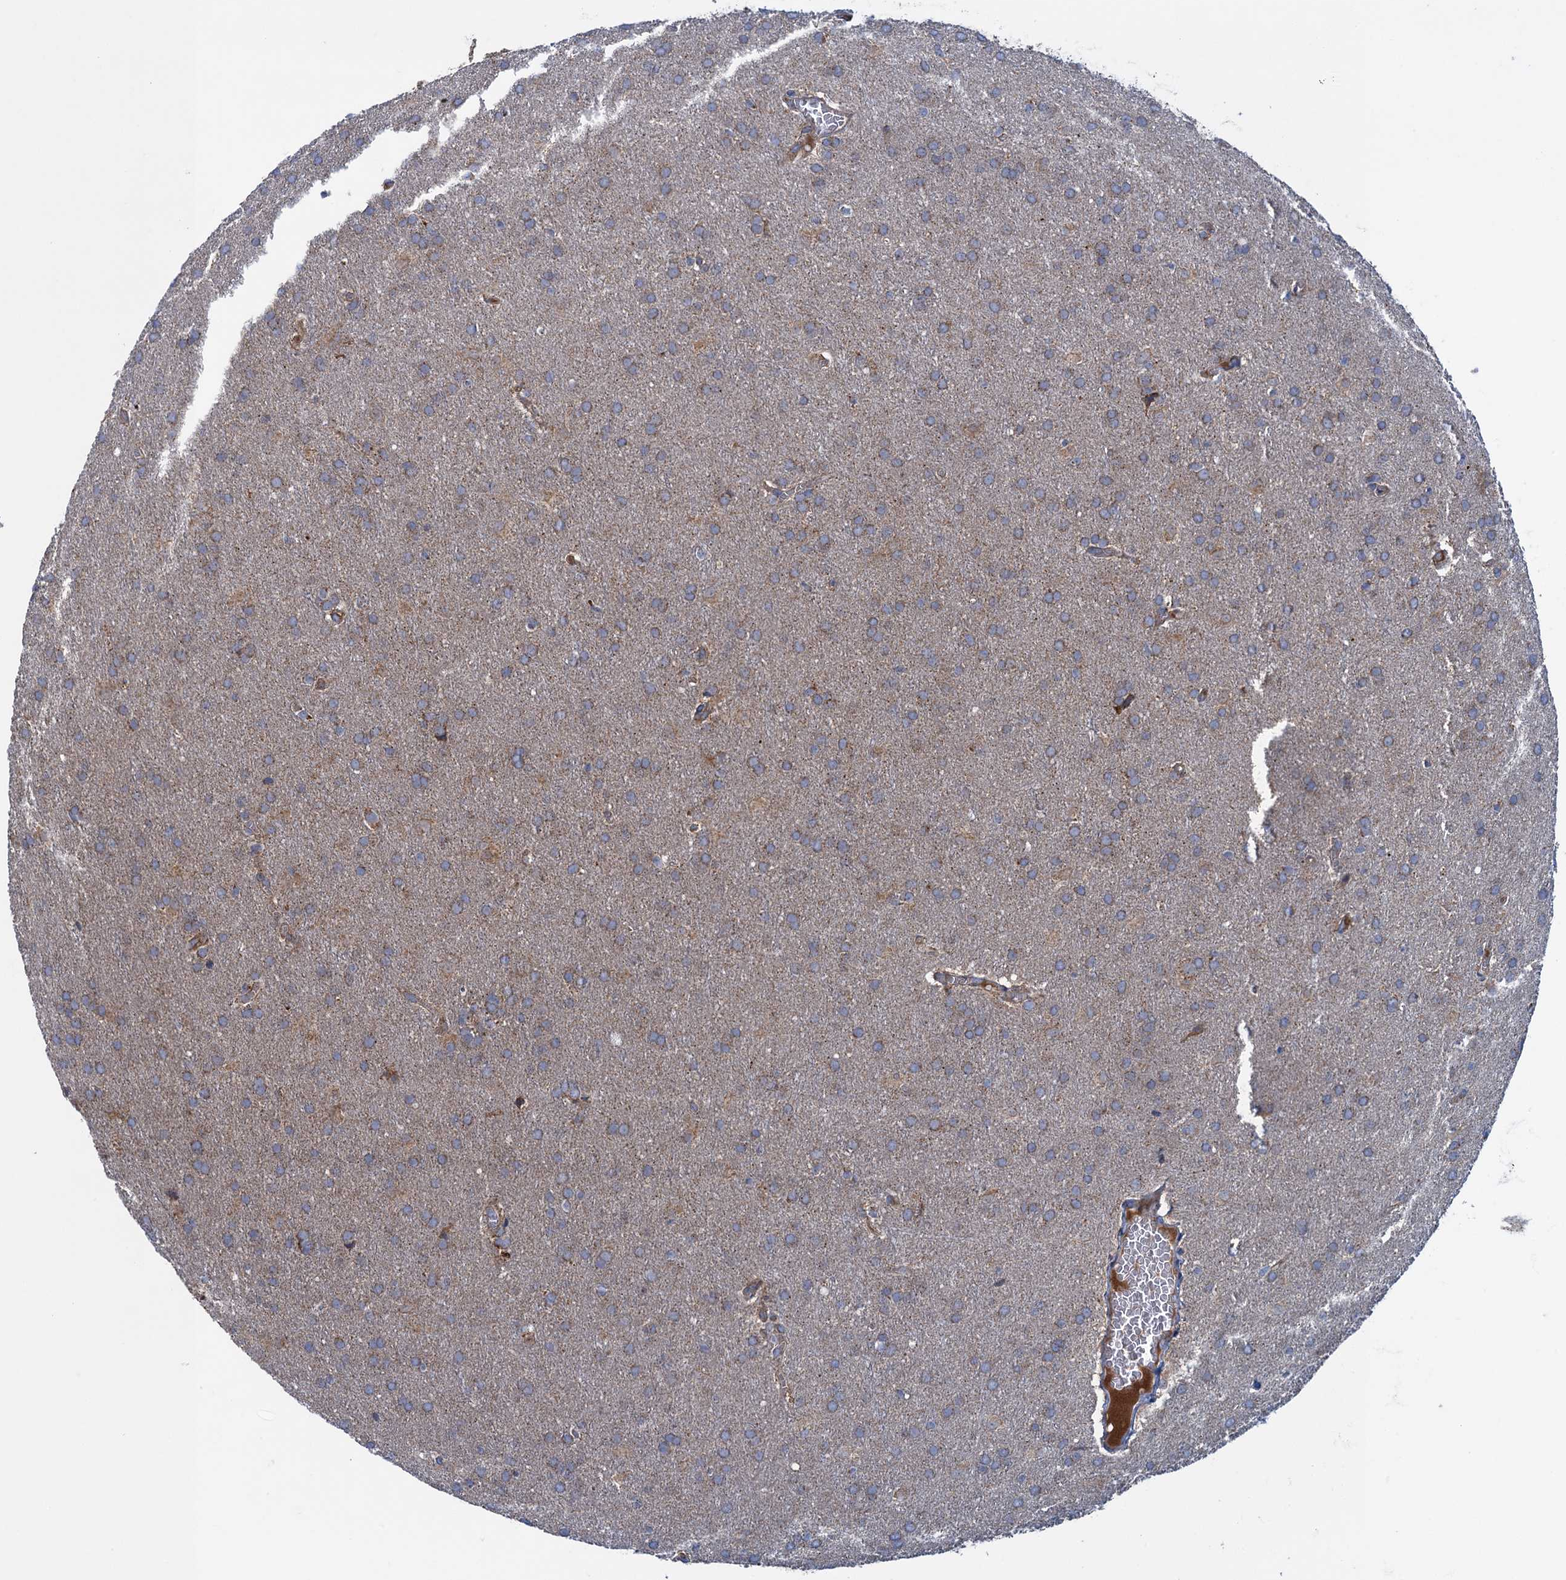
{"staining": {"intensity": "weak", "quantity": ">75%", "location": "cytoplasmic/membranous"}, "tissue": "glioma", "cell_type": "Tumor cells", "image_type": "cancer", "snomed": [{"axis": "morphology", "description": "Glioma, malignant, Low grade"}, {"axis": "topography", "description": "Brain"}], "caption": "Protein staining shows weak cytoplasmic/membranous staining in about >75% of tumor cells in malignant low-grade glioma.", "gene": "GTPBP3", "patient": {"sex": "female", "age": 32}}